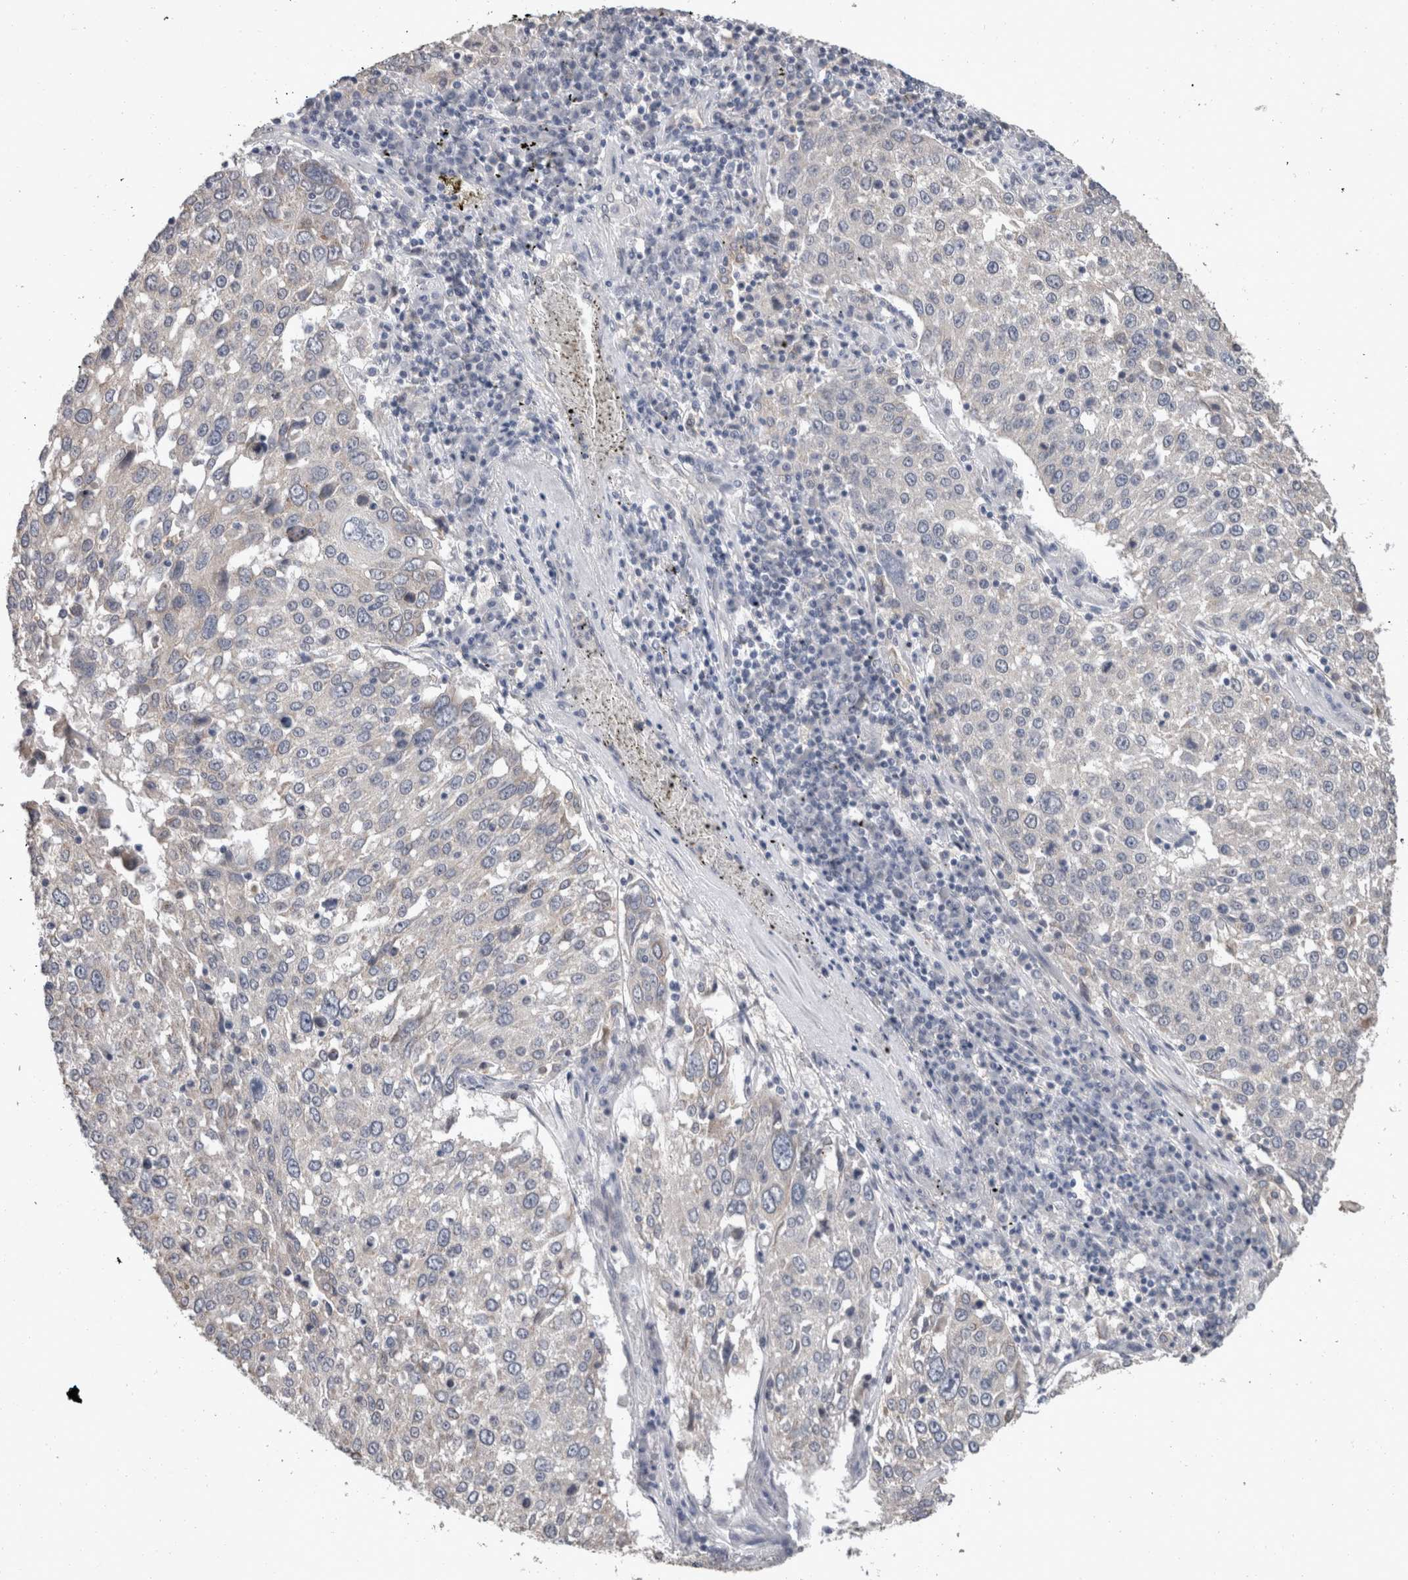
{"staining": {"intensity": "negative", "quantity": "none", "location": "none"}, "tissue": "lung cancer", "cell_type": "Tumor cells", "image_type": "cancer", "snomed": [{"axis": "morphology", "description": "Squamous cell carcinoma, NOS"}, {"axis": "topography", "description": "Lung"}], "caption": "Lung squamous cell carcinoma stained for a protein using immunohistochemistry (IHC) reveals no positivity tumor cells.", "gene": "FHOD3", "patient": {"sex": "male", "age": 65}}